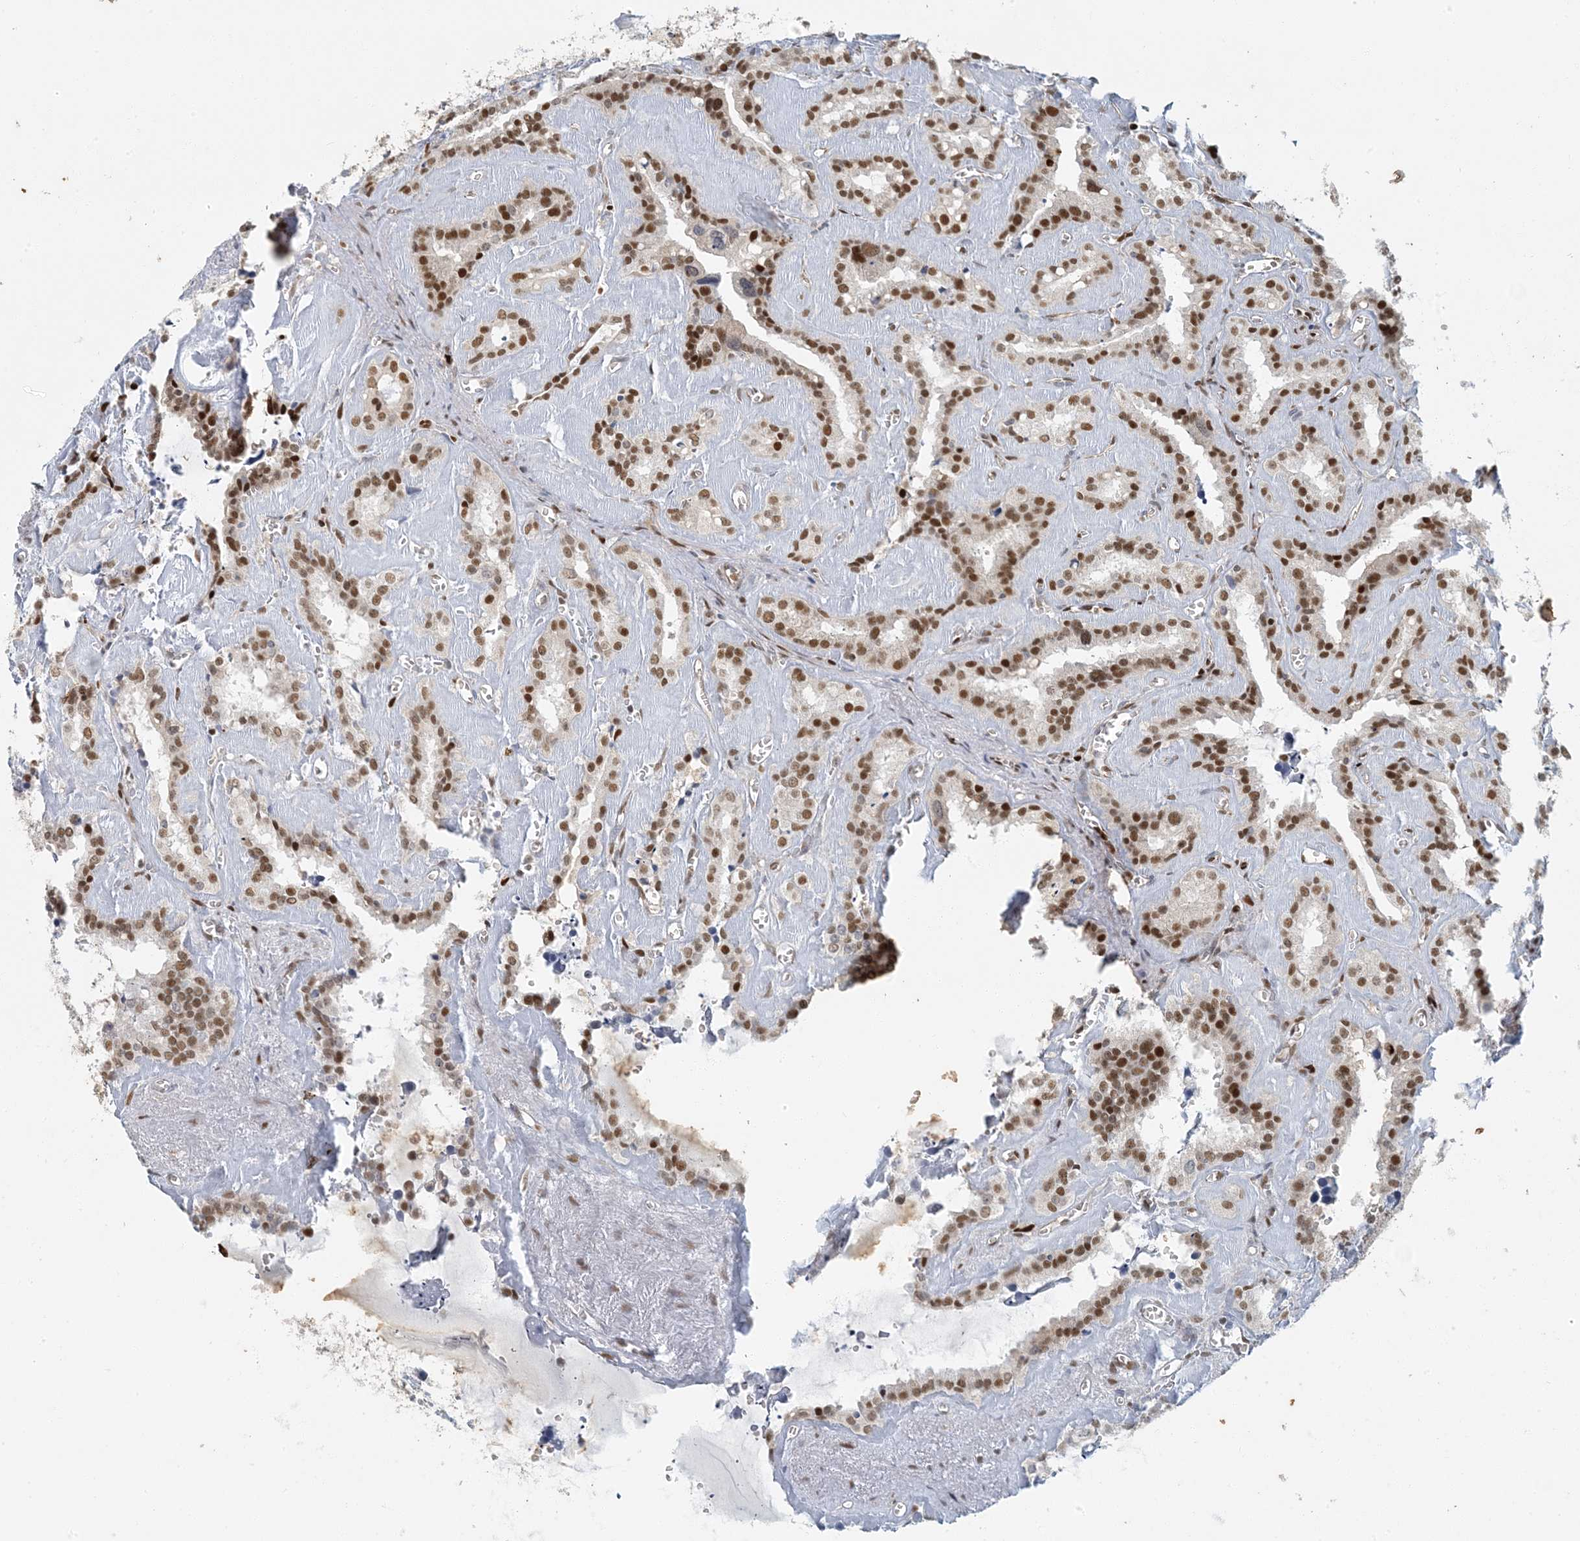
{"staining": {"intensity": "moderate", "quantity": ">75%", "location": "nuclear"}, "tissue": "seminal vesicle", "cell_type": "Glandular cells", "image_type": "normal", "snomed": [{"axis": "morphology", "description": "Normal tissue, NOS"}, {"axis": "topography", "description": "Prostate"}, {"axis": "topography", "description": "Seminal veicle"}], "caption": "This is an image of immunohistochemistry (IHC) staining of normal seminal vesicle, which shows moderate expression in the nuclear of glandular cells.", "gene": "AK9", "patient": {"sex": "male", "age": 59}}